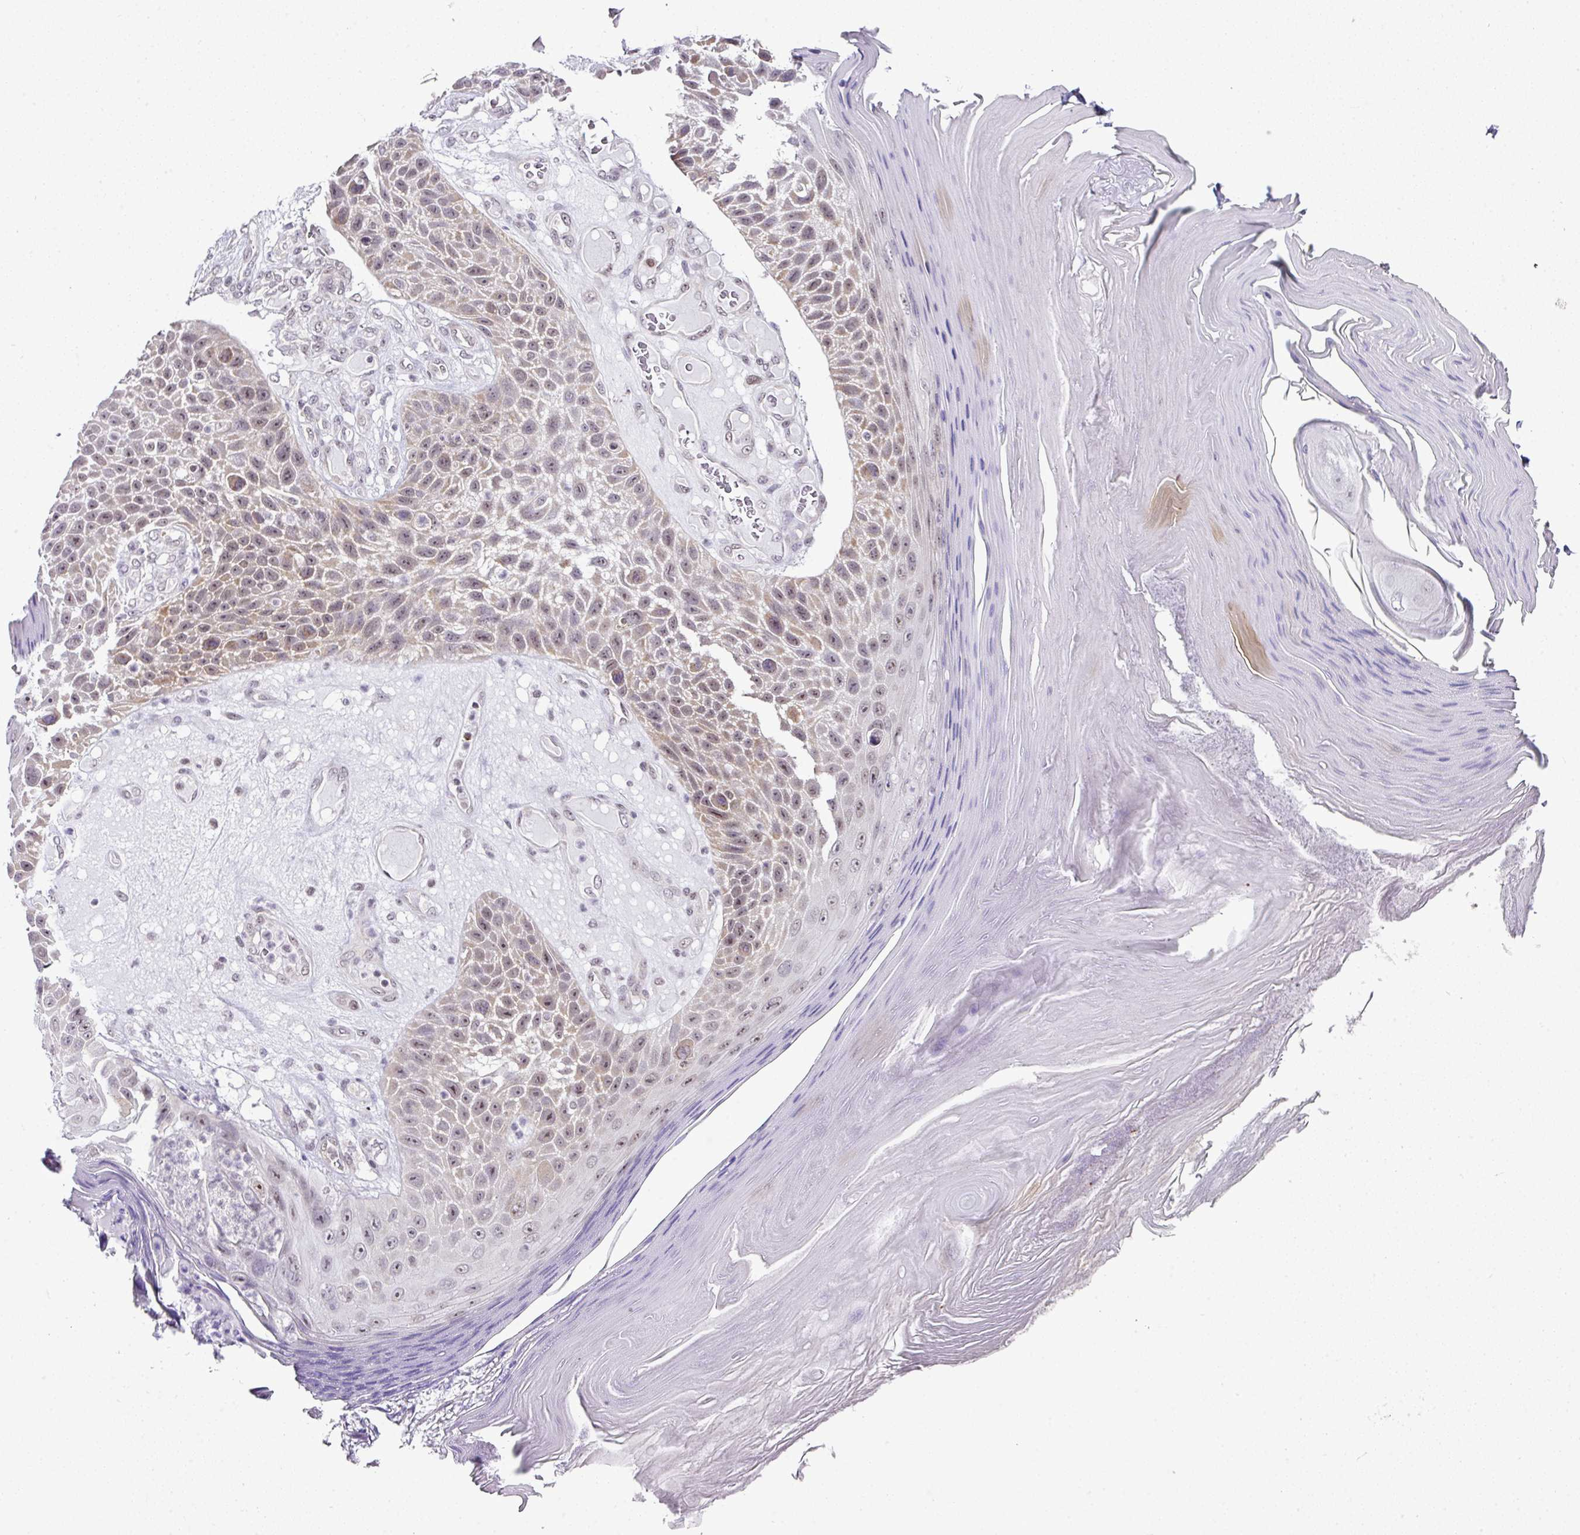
{"staining": {"intensity": "moderate", "quantity": ">75%", "location": "nuclear"}, "tissue": "skin cancer", "cell_type": "Tumor cells", "image_type": "cancer", "snomed": [{"axis": "morphology", "description": "Squamous cell carcinoma, NOS"}, {"axis": "topography", "description": "Skin"}], "caption": "About >75% of tumor cells in human skin cancer (squamous cell carcinoma) demonstrate moderate nuclear protein staining as visualized by brown immunohistochemical staining.", "gene": "FAM32A", "patient": {"sex": "female", "age": 88}}